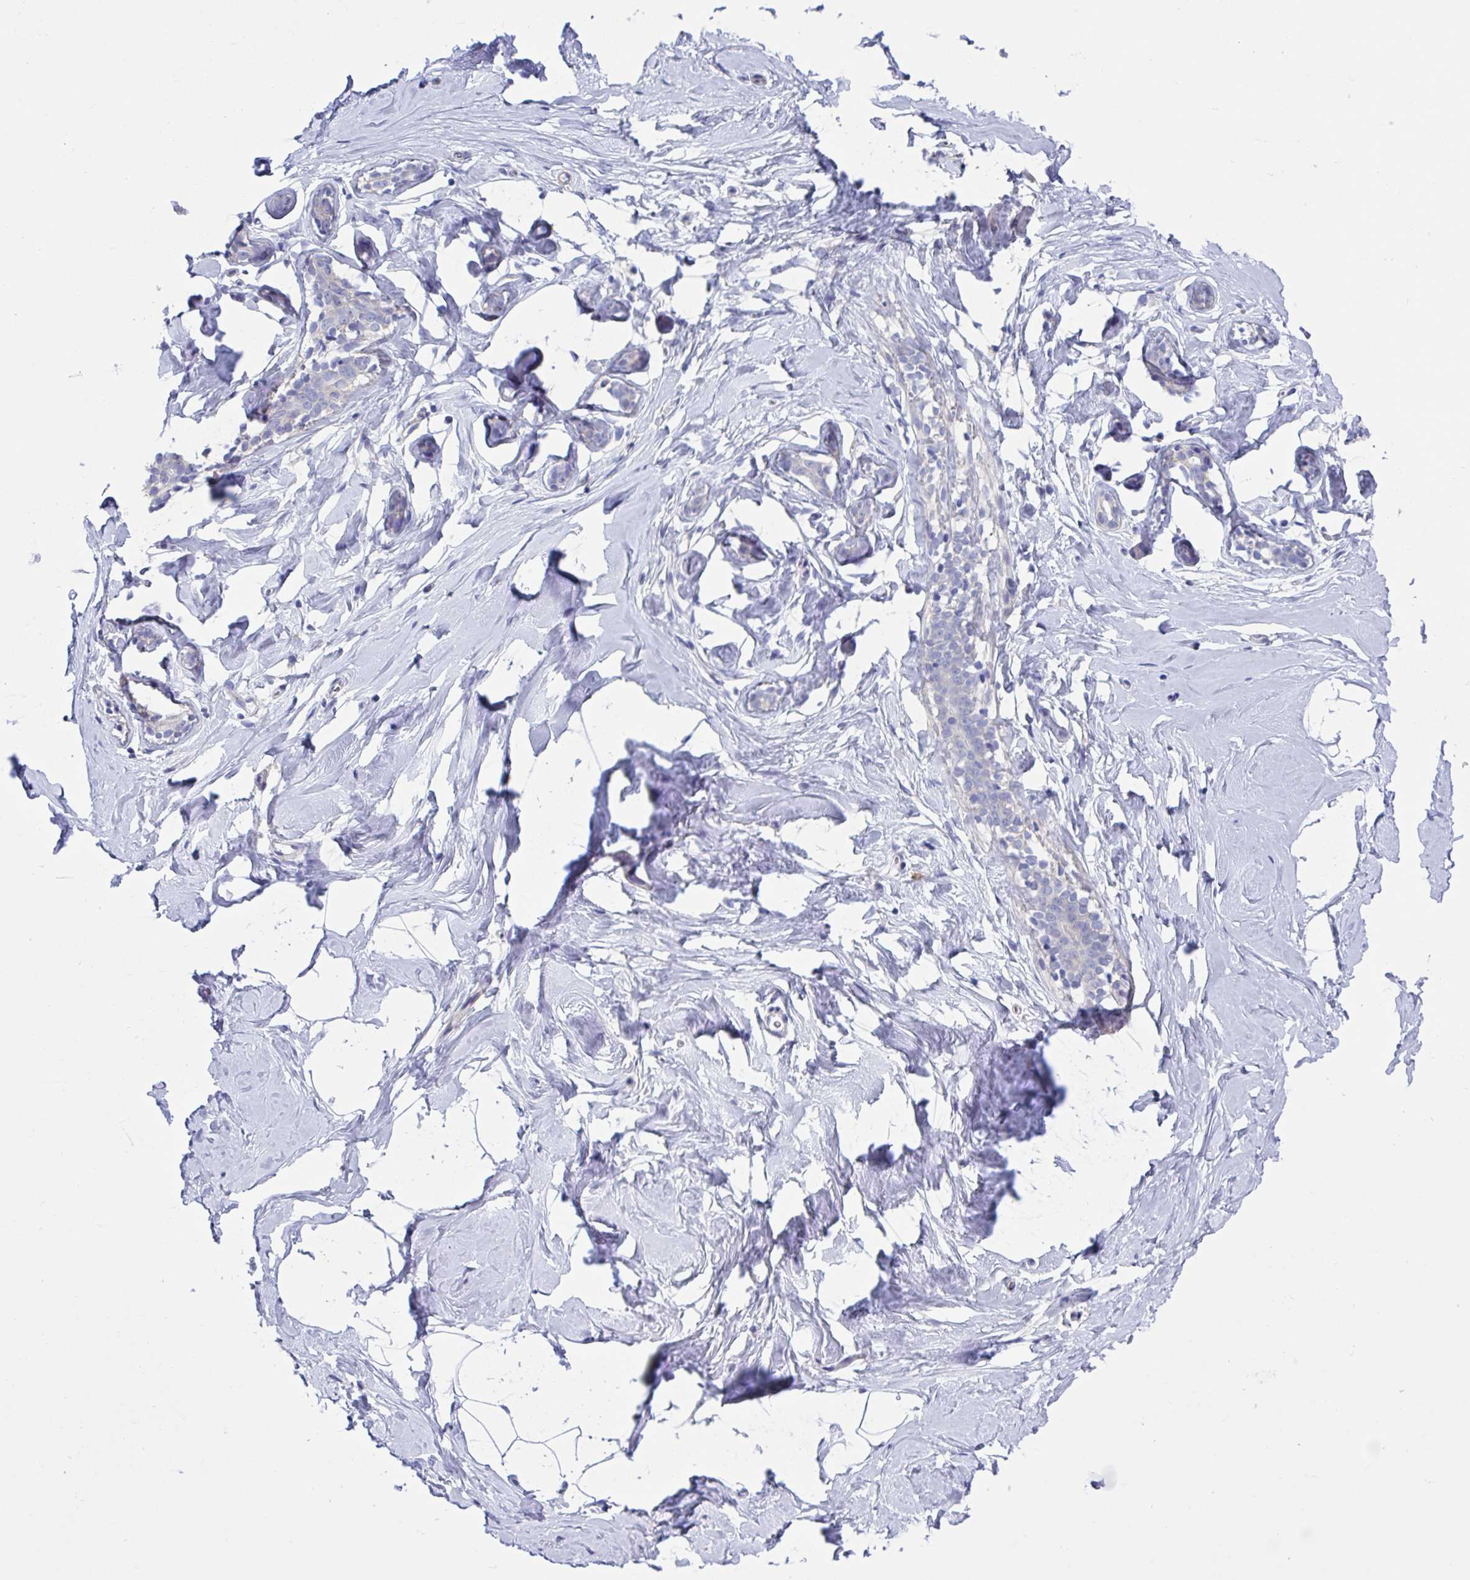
{"staining": {"intensity": "negative", "quantity": "none", "location": "none"}, "tissue": "breast", "cell_type": "Adipocytes", "image_type": "normal", "snomed": [{"axis": "morphology", "description": "Normal tissue, NOS"}, {"axis": "topography", "description": "Breast"}], "caption": "Adipocytes are negative for protein expression in unremarkable human breast. (Brightfield microscopy of DAB (3,3'-diaminobenzidine) IHC at high magnification).", "gene": "LPIN3", "patient": {"sex": "female", "age": 32}}